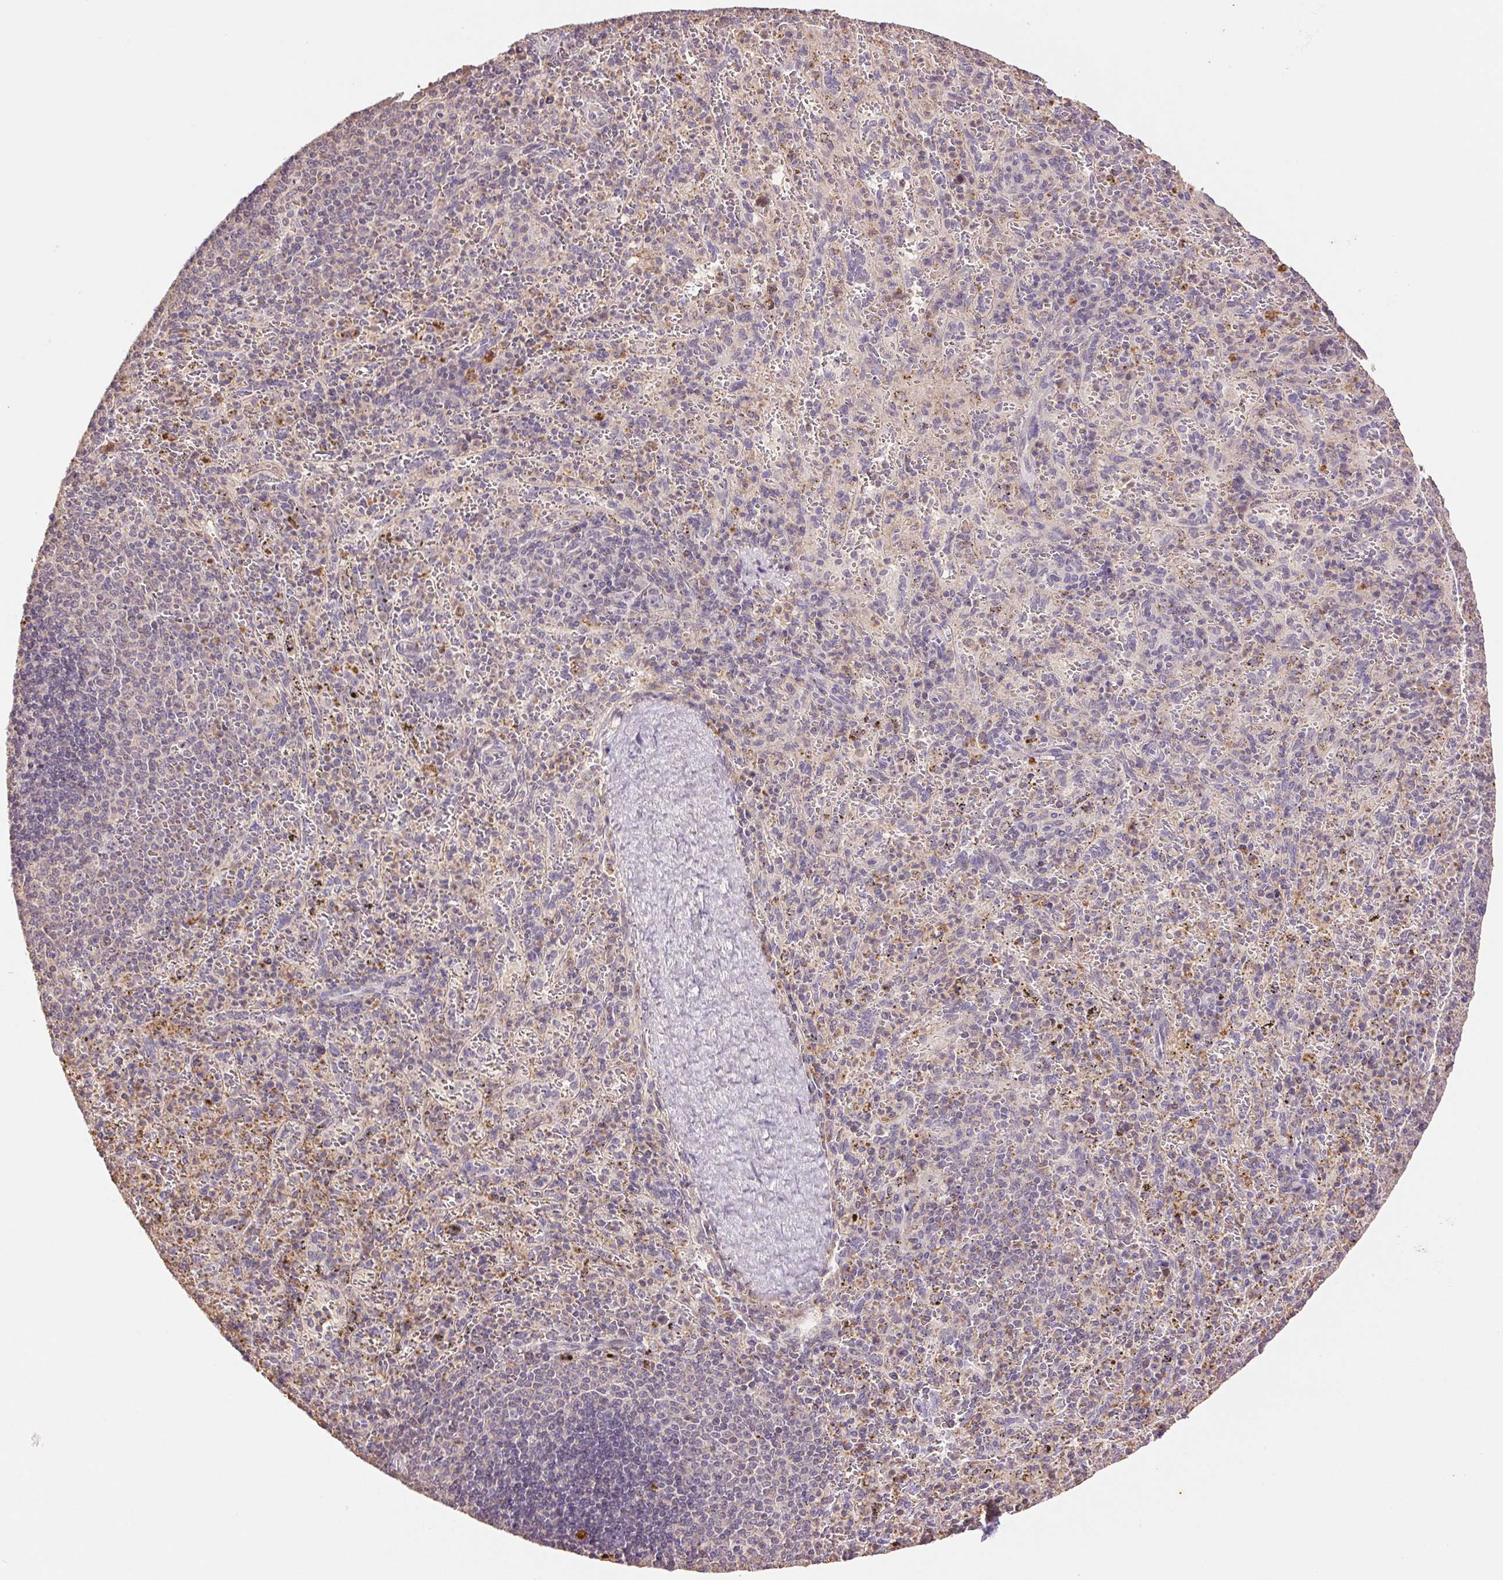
{"staining": {"intensity": "negative", "quantity": "none", "location": "none"}, "tissue": "spleen", "cell_type": "Cells in red pulp", "image_type": "normal", "snomed": [{"axis": "morphology", "description": "Normal tissue, NOS"}, {"axis": "topography", "description": "Spleen"}], "caption": "IHC of unremarkable spleen displays no staining in cells in red pulp.", "gene": "TMEM253", "patient": {"sex": "male", "age": 57}}